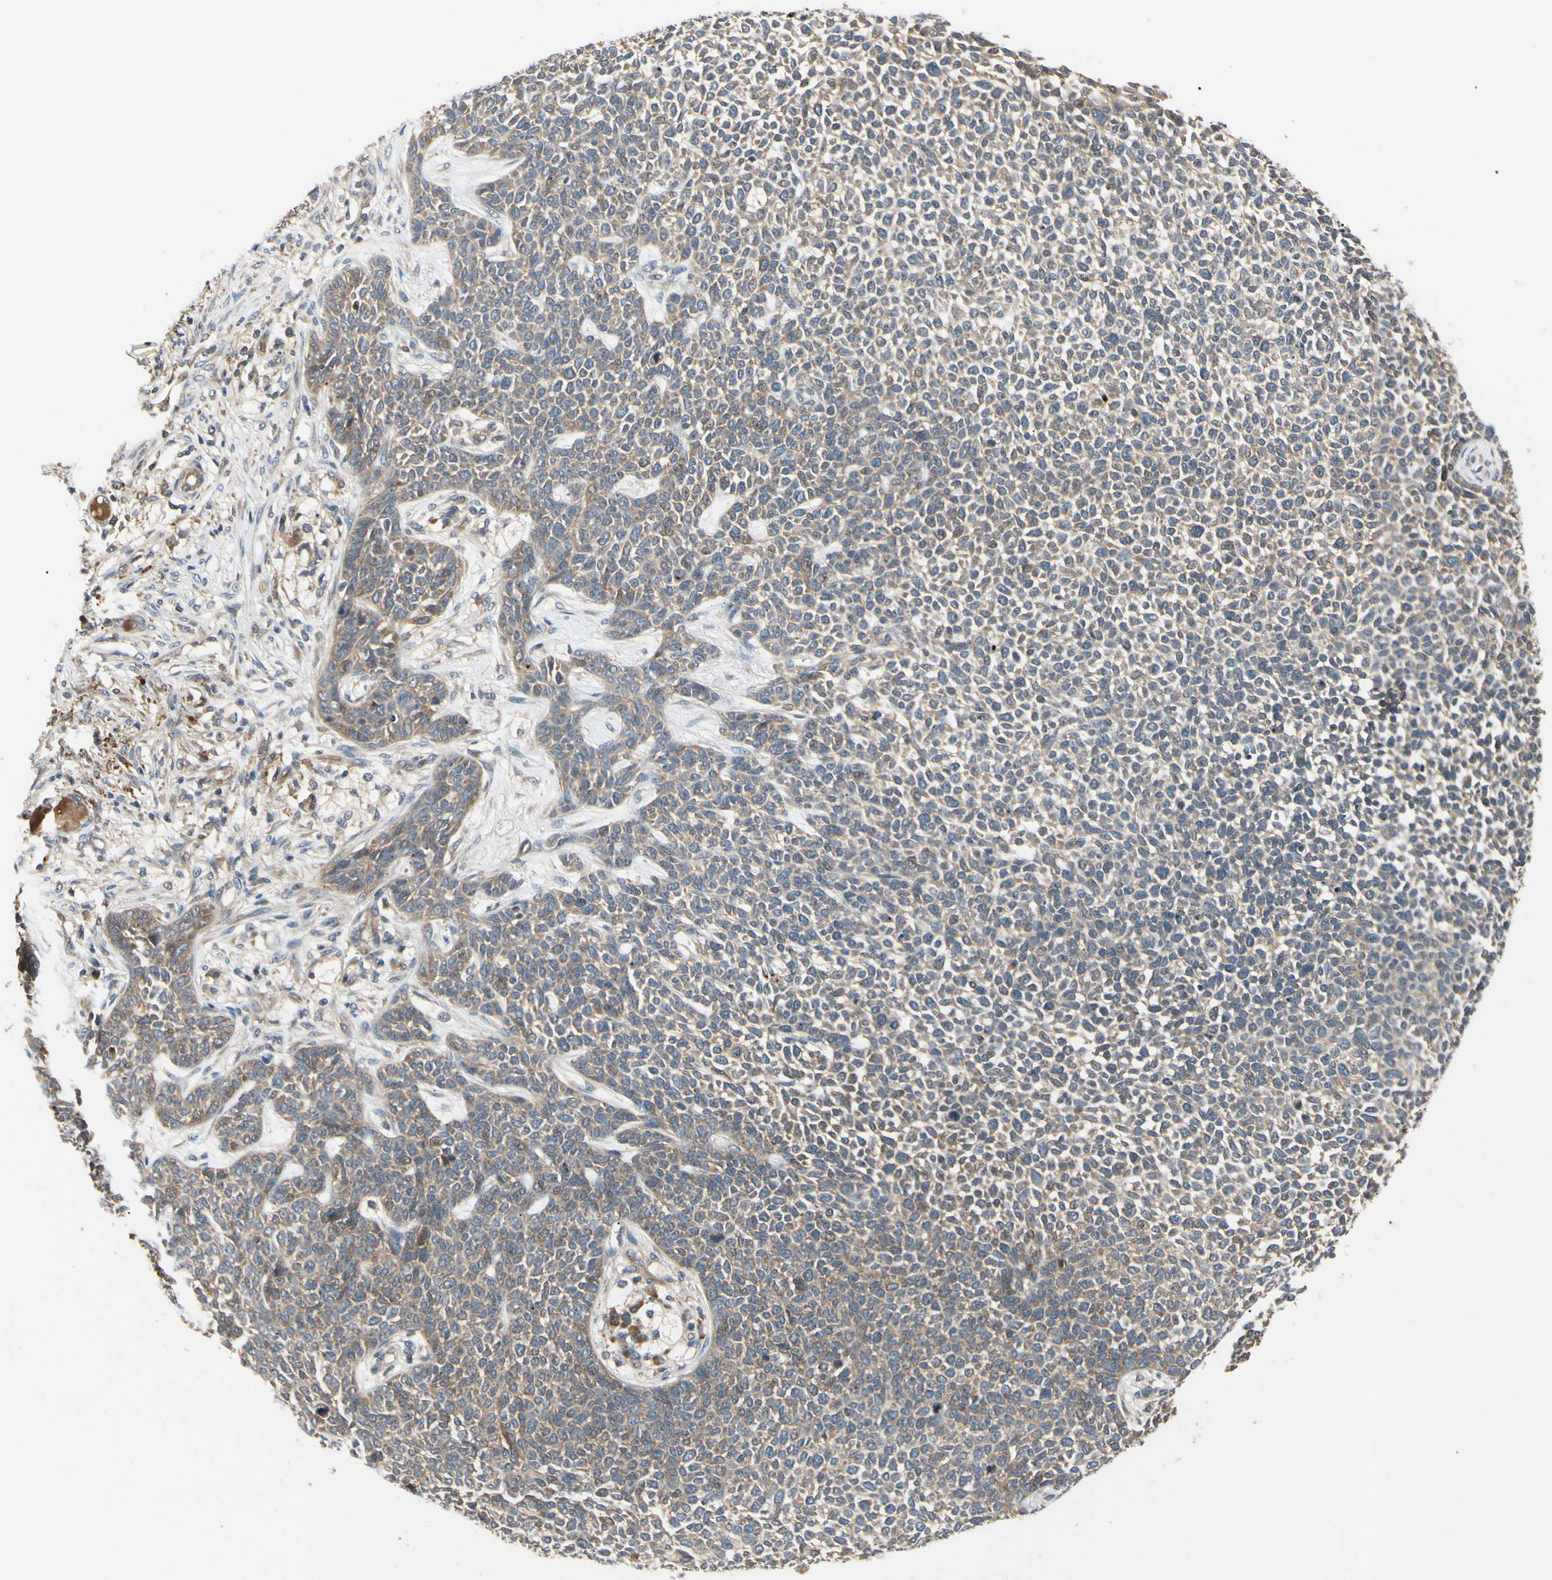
{"staining": {"intensity": "moderate", "quantity": ">75%", "location": "cytoplasmic/membranous"}, "tissue": "skin cancer", "cell_type": "Tumor cells", "image_type": "cancer", "snomed": [{"axis": "morphology", "description": "Basal cell carcinoma"}, {"axis": "topography", "description": "Skin"}], "caption": "Tumor cells reveal medium levels of moderate cytoplasmic/membranous positivity in about >75% of cells in human skin cancer.", "gene": "RNF14", "patient": {"sex": "female", "age": 84}}